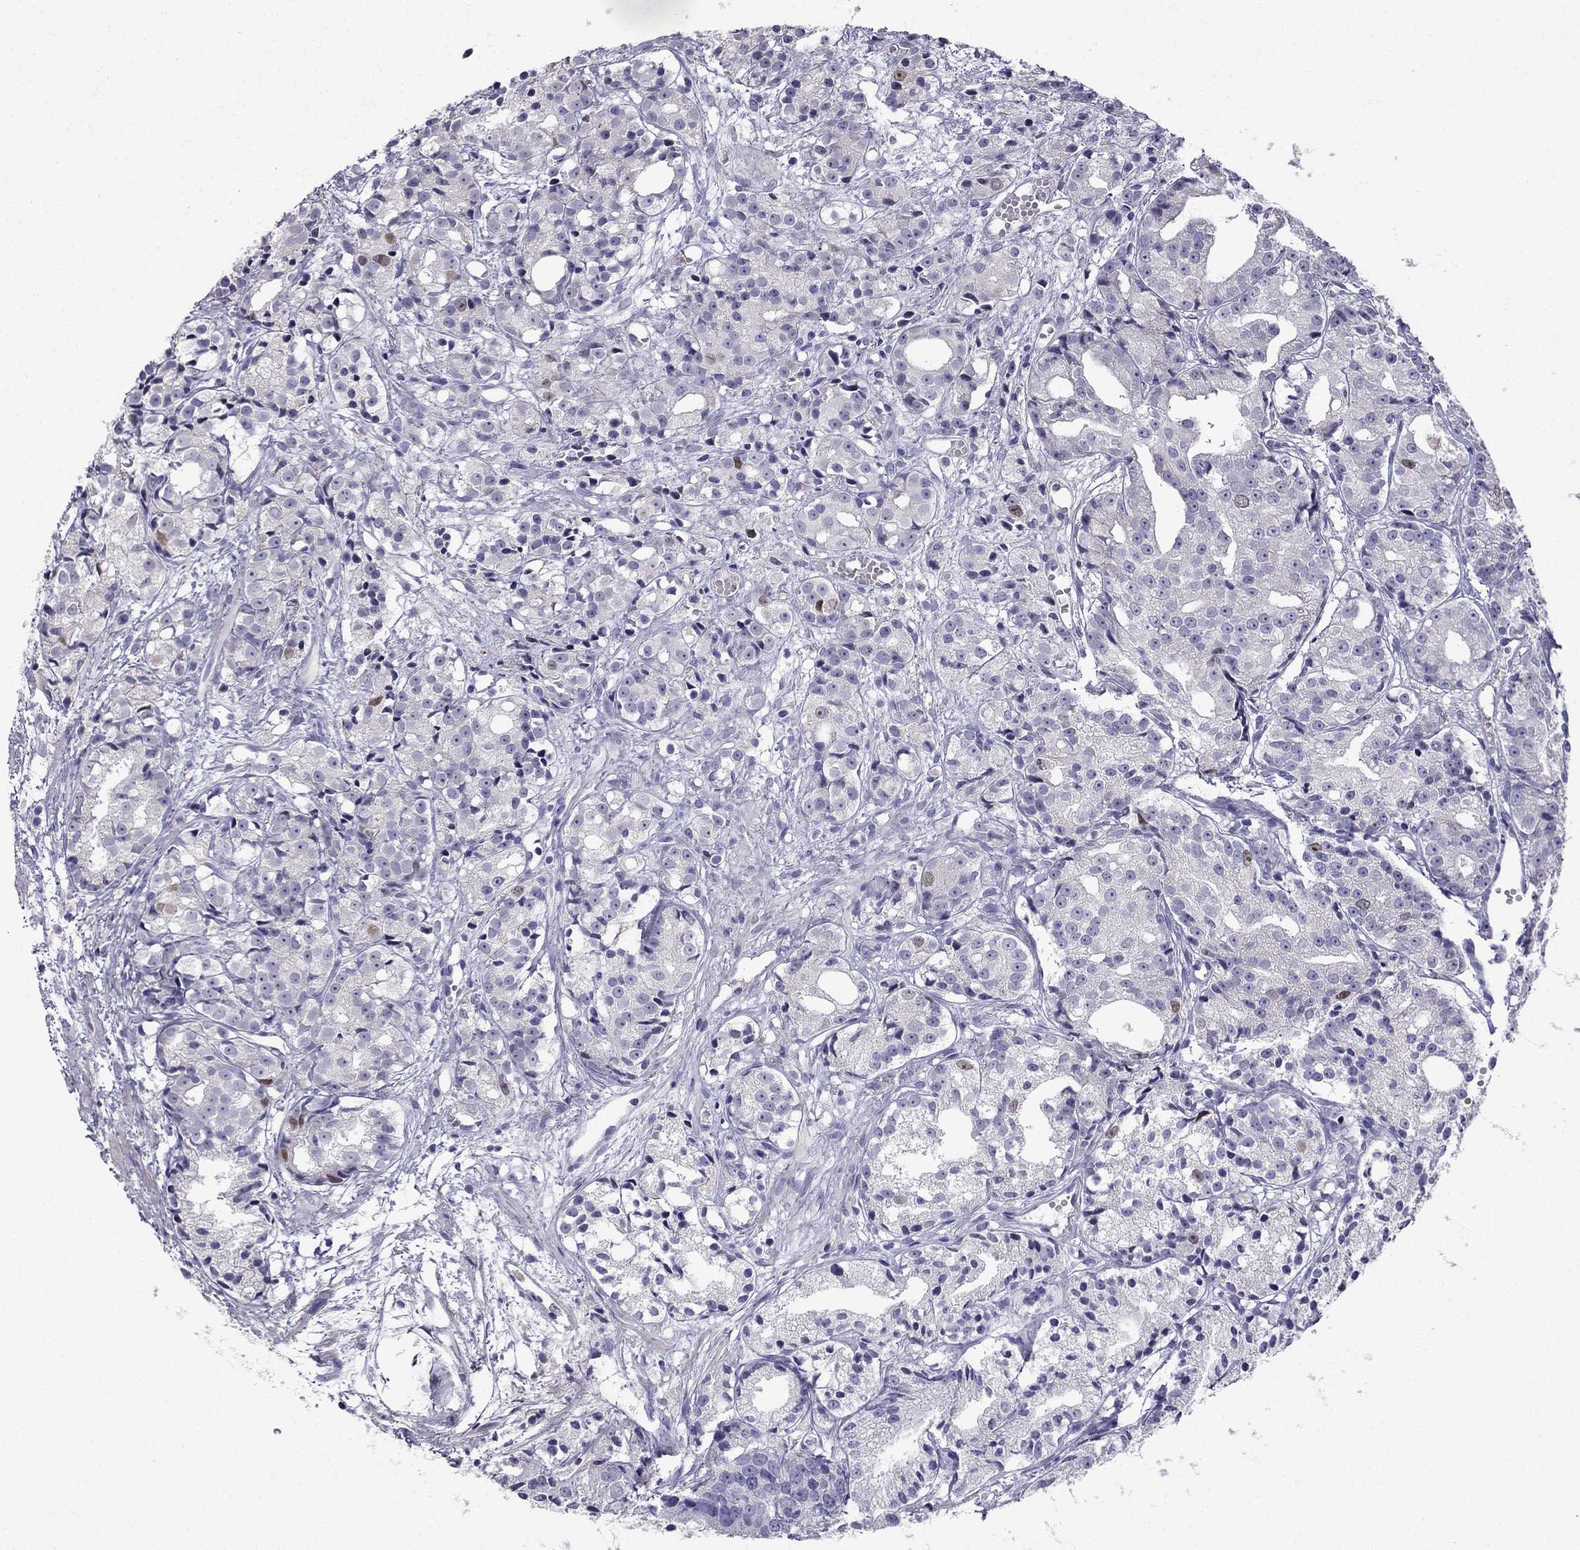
{"staining": {"intensity": "weak", "quantity": "<25%", "location": "nuclear"}, "tissue": "prostate cancer", "cell_type": "Tumor cells", "image_type": "cancer", "snomed": [{"axis": "morphology", "description": "Adenocarcinoma, Medium grade"}, {"axis": "topography", "description": "Prostate"}], "caption": "IHC micrograph of prostate cancer (medium-grade adenocarcinoma) stained for a protein (brown), which displays no staining in tumor cells.", "gene": "UHRF1", "patient": {"sex": "male", "age": 74}}